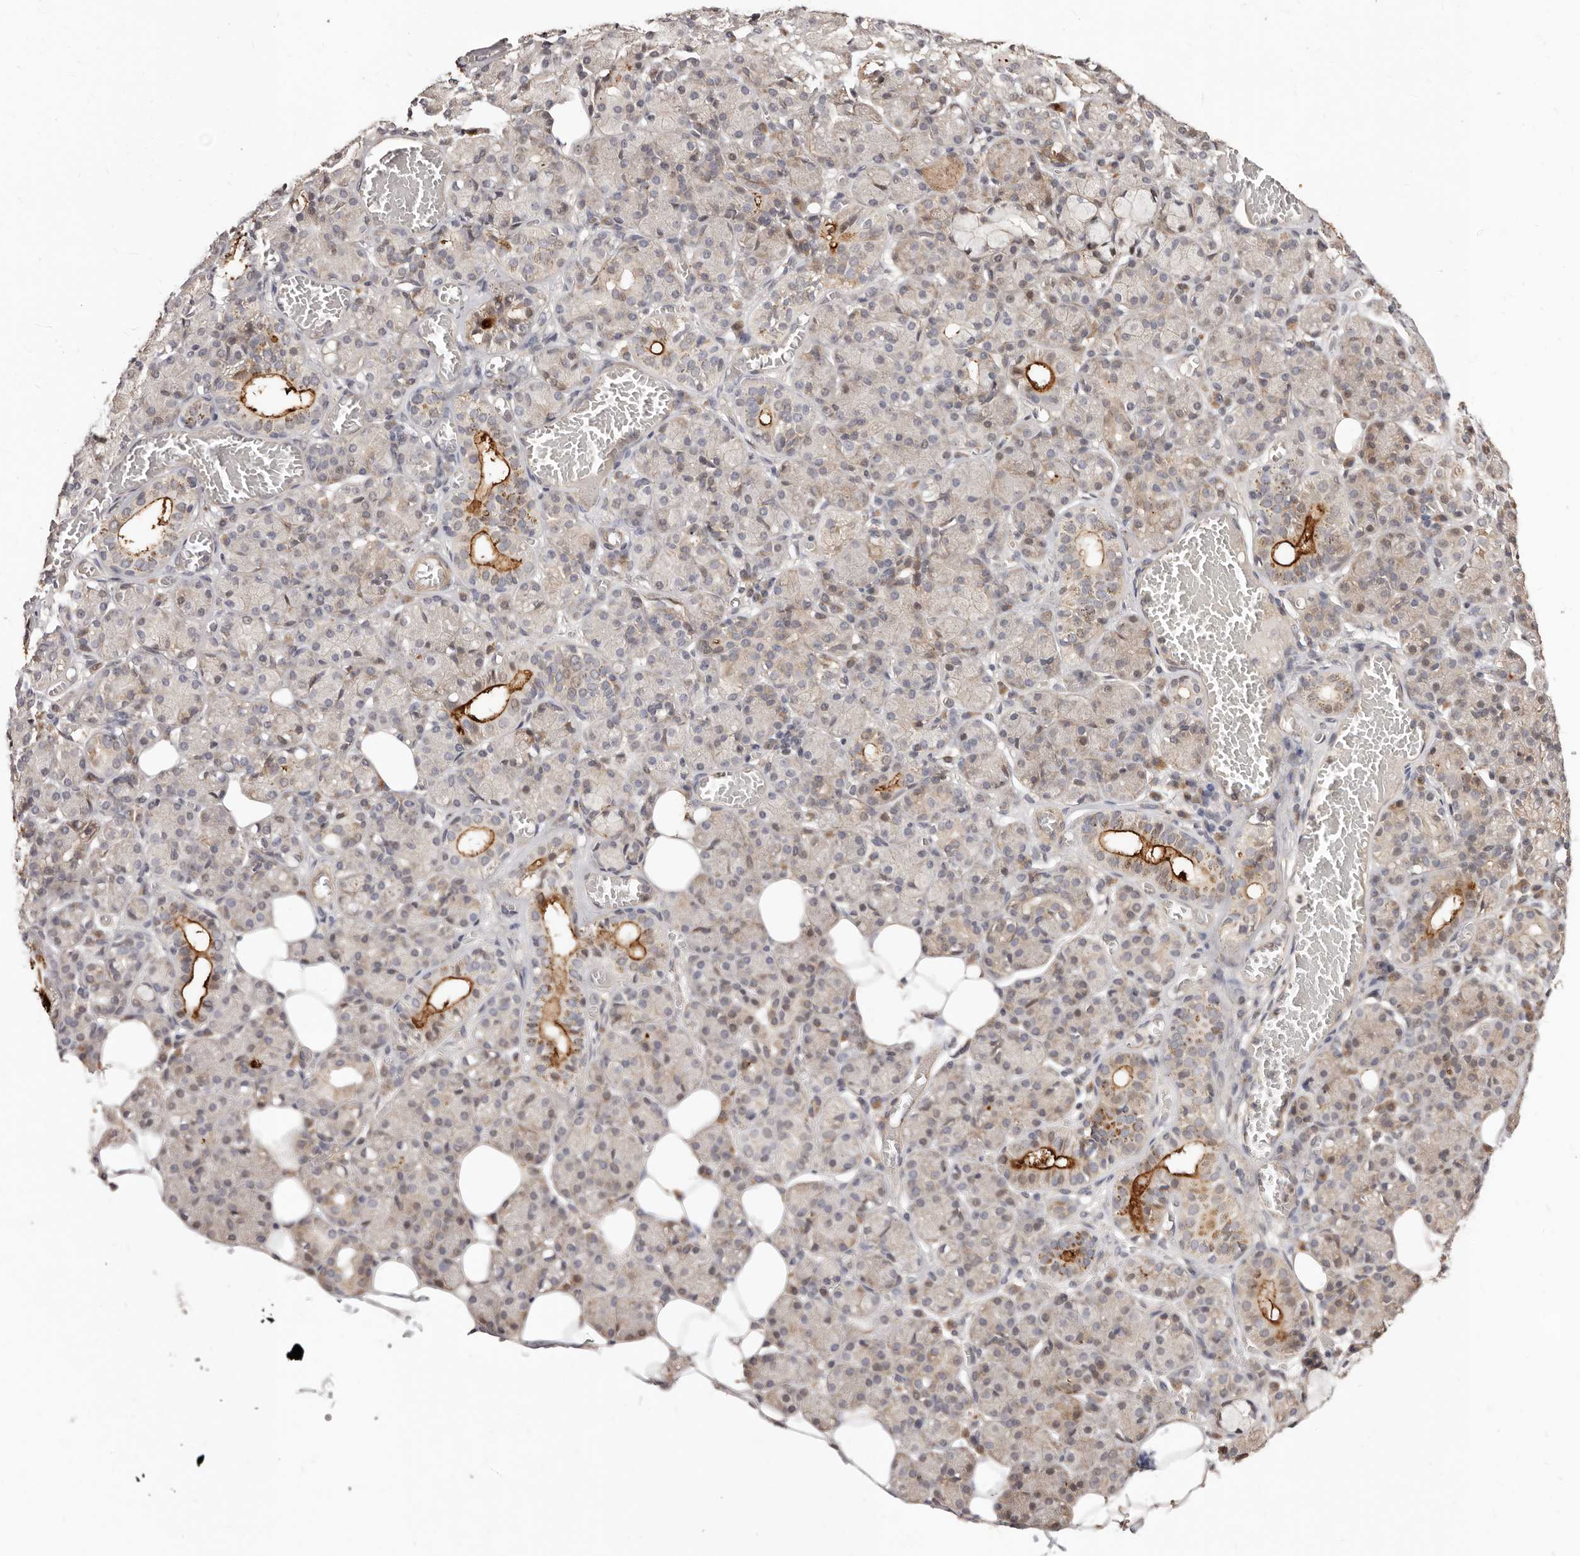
{"staining": {"intensity": "strong", "quantity": "<25%", "location": "cytoplasmic/membranous"}, "tissue": "salivary gland", "cell_type": "Glandular cells", "image_type": "normal", "snomed": [{"axis": "morphology", "description": "Normal tissue, NOS"}, {"axis": "topography", "description": "Salivary gland"}], "caption": "This photomicrograph shows immunohistochemistry staining of unremarkable human salivary gland, with medium strong cytoplasmic/membranous staining in about <25% of glandular cells.", "gene": "APOL6", "patient": {"sex": "male", "age": 63}}